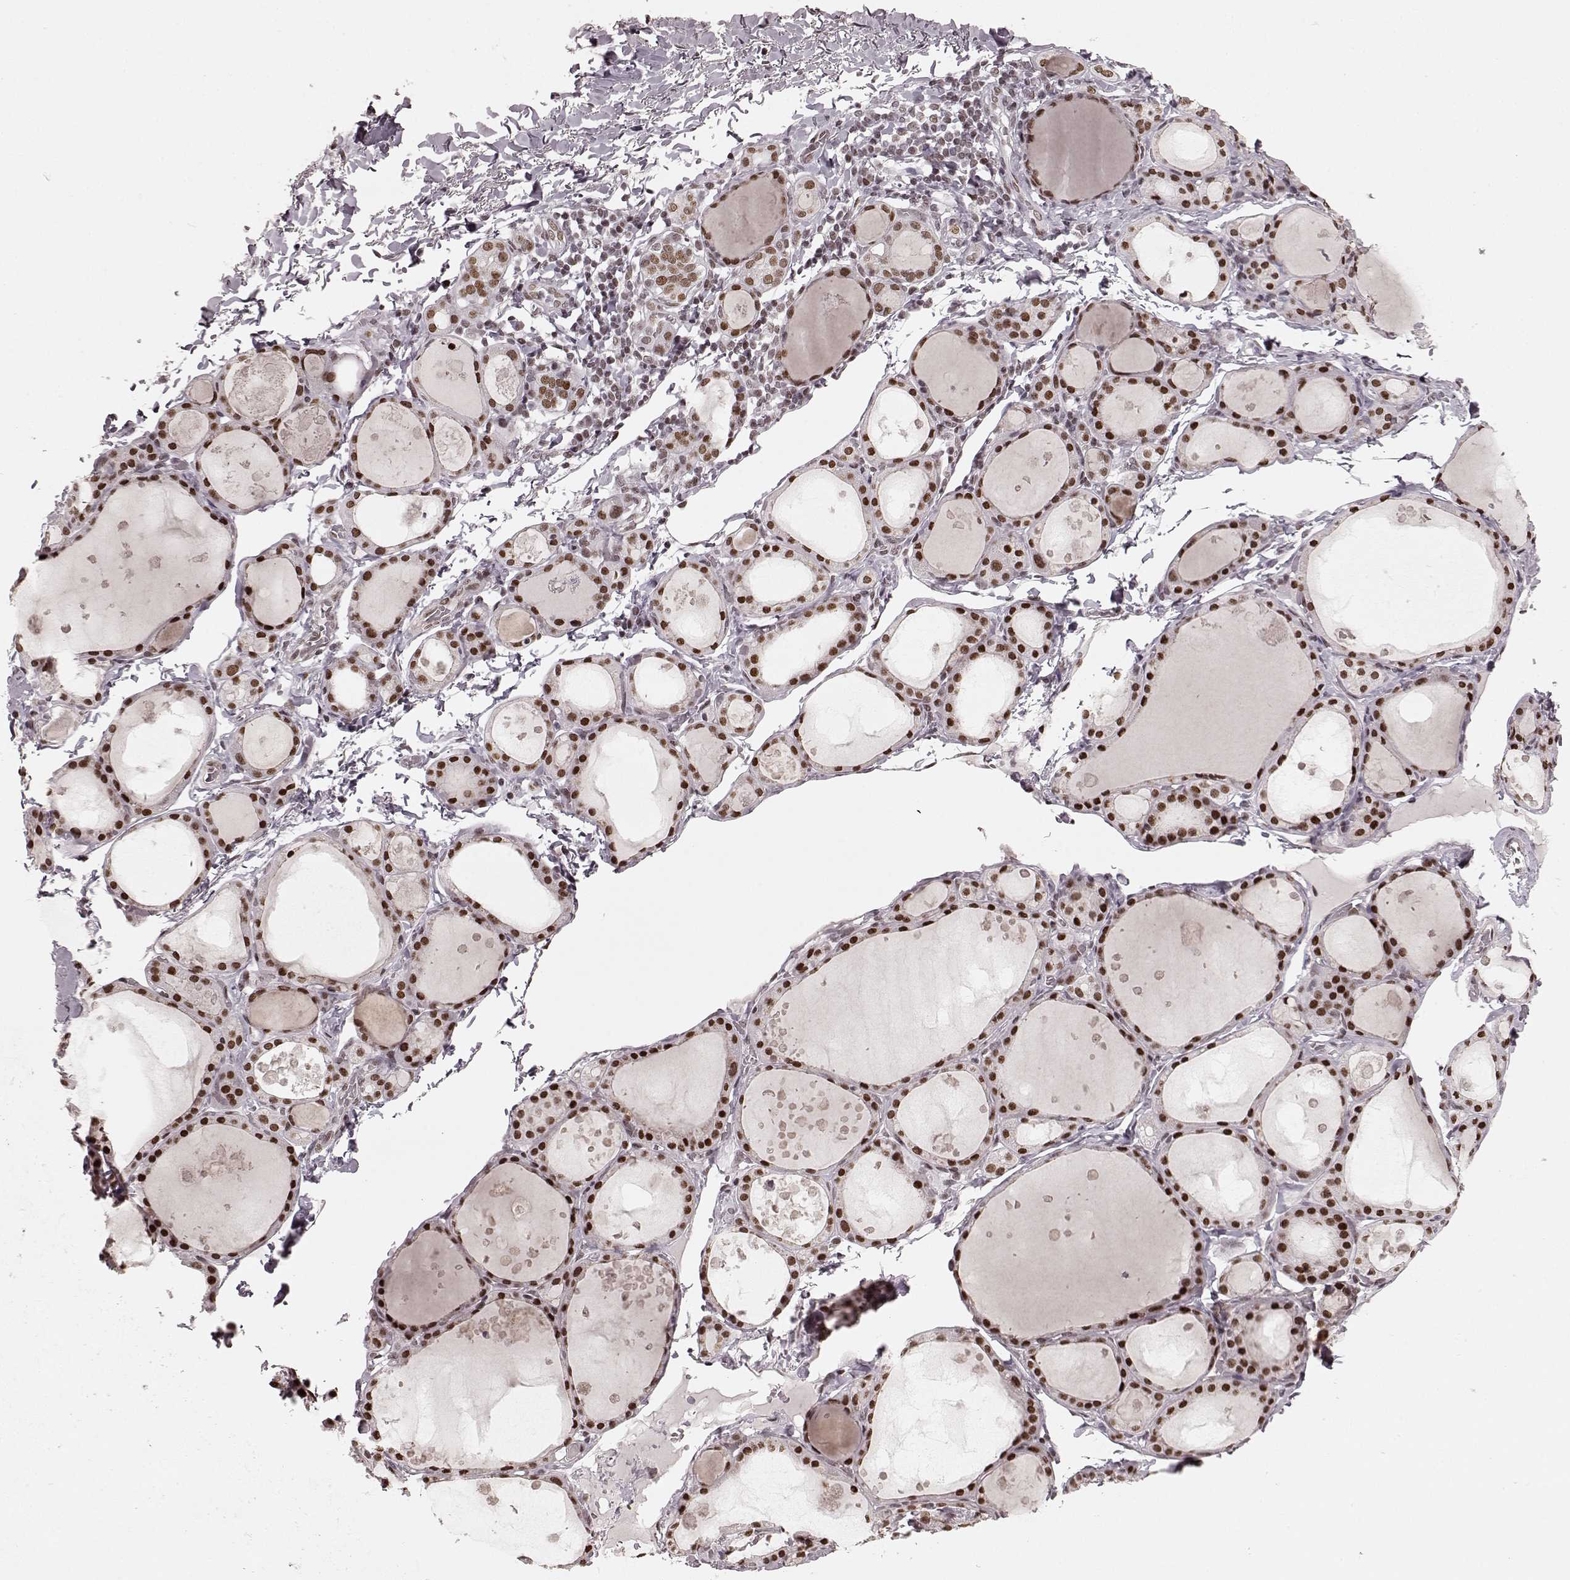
{"staining": {"intensity": "strong", "quantity": ">75%", "location": "nuclear"}, "tissue": "thyroid gland", "cell_type": "Glandular cells", "image_type": "normal", "snomed": [{"axis": "morphology", "description": "Normal tissue, NOS"}, {"axis": "topography", "description": "Thyroid gland"}], "caption": "About >75% of glandular cells in normal human thyroid gland show strong nuclear protein positivity as visualized by brown immunohistochemical staining.", "gene": "NR2C1", "patient": {"sex": "male", "age": 68}}